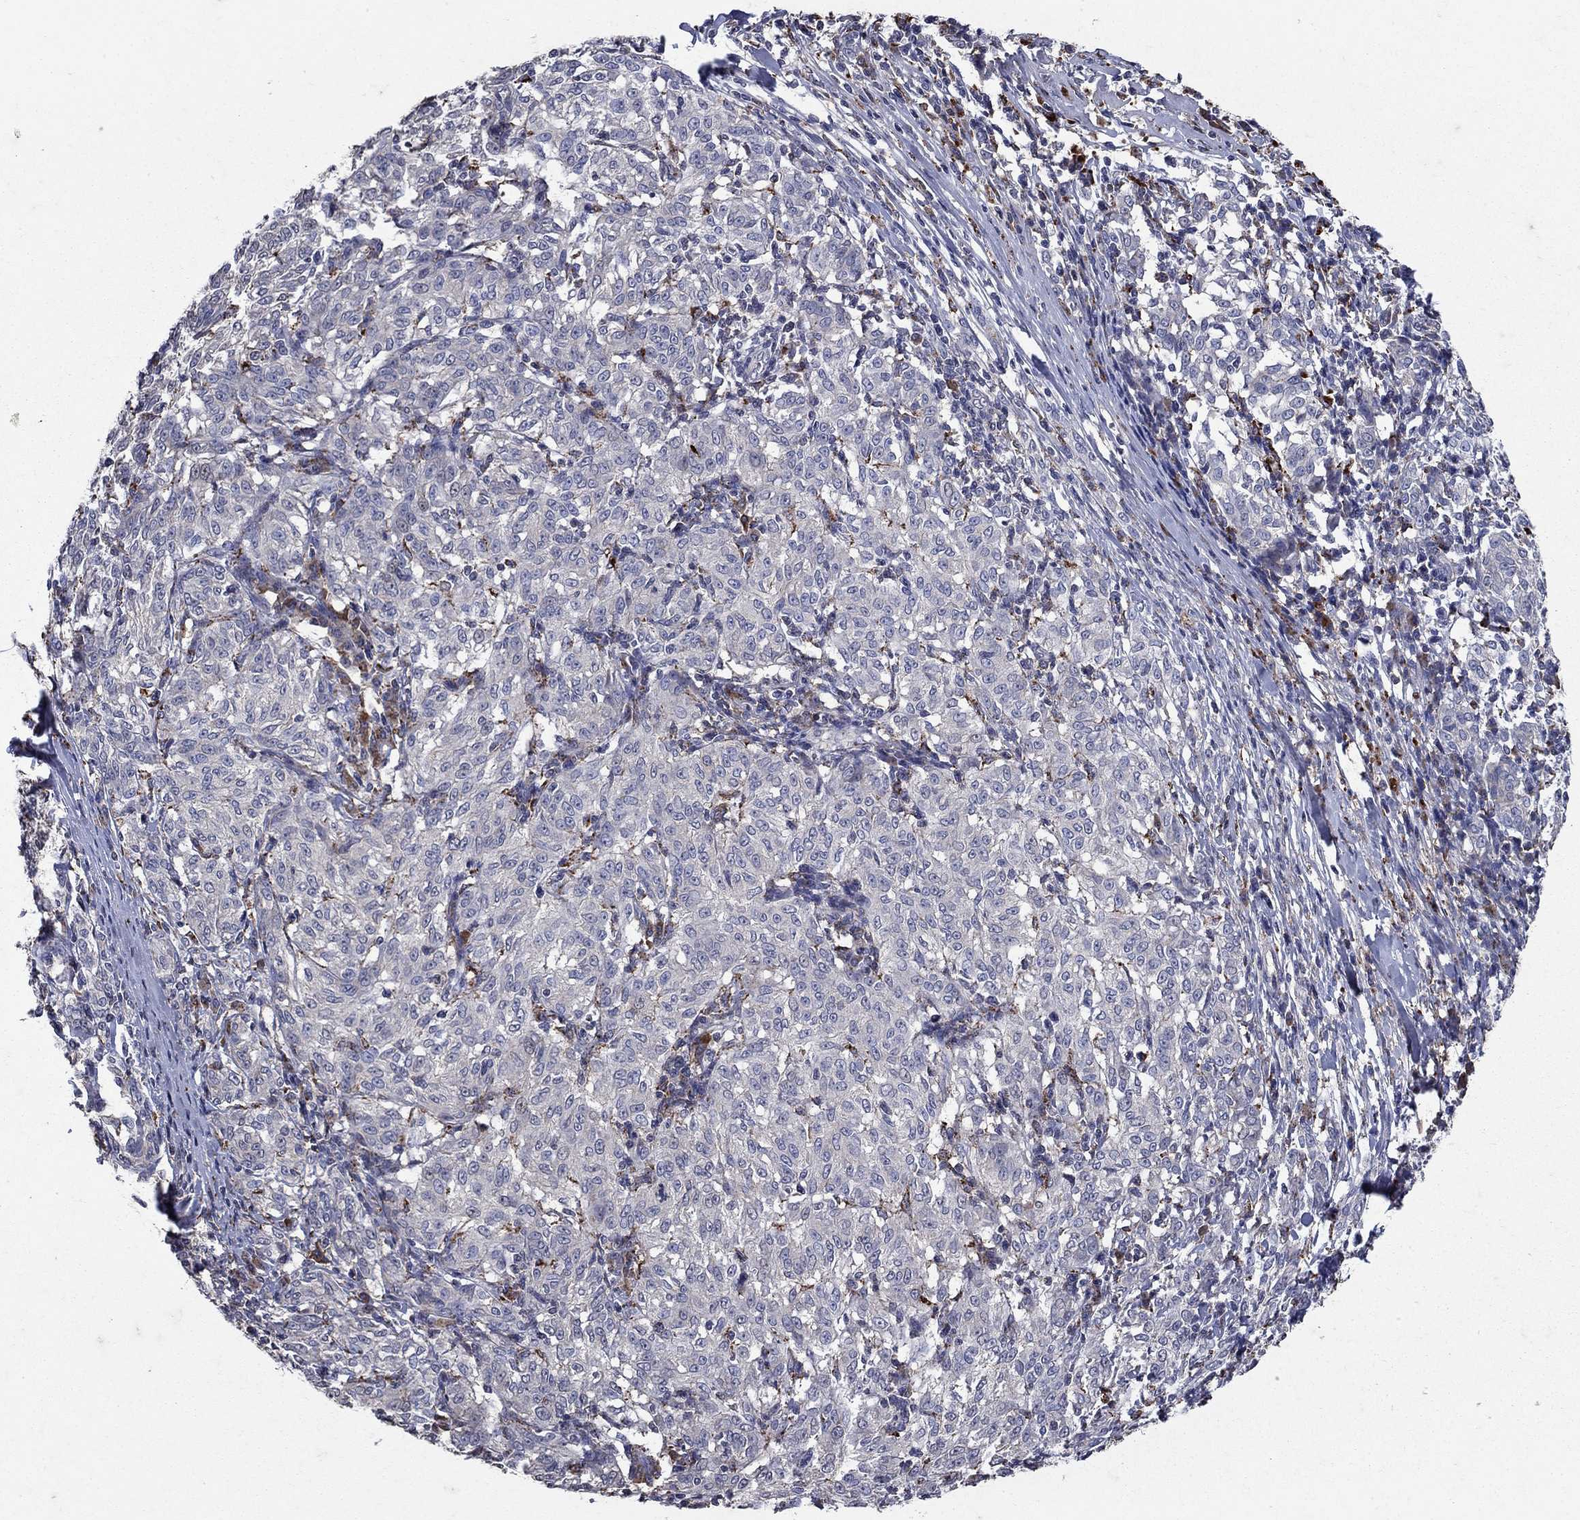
{"staining": {"intensity": "negative", "quantity": "none", "location": "none"}, "tissue": "melanoma", "cell_type": "Tumor cells", "image_type": "cancer", "snomed": [{"axis": "morphology", "description": "Malignant melanoma, NOS"}, {"axis": "topography", "description": "Skin"}], "caption": "Human melanoma stained for a protein using immunohistochemistry demonstrates no expression in tumor cells.", "gene": "NPC2", "patient": {"sex": "female", "age": 72}}